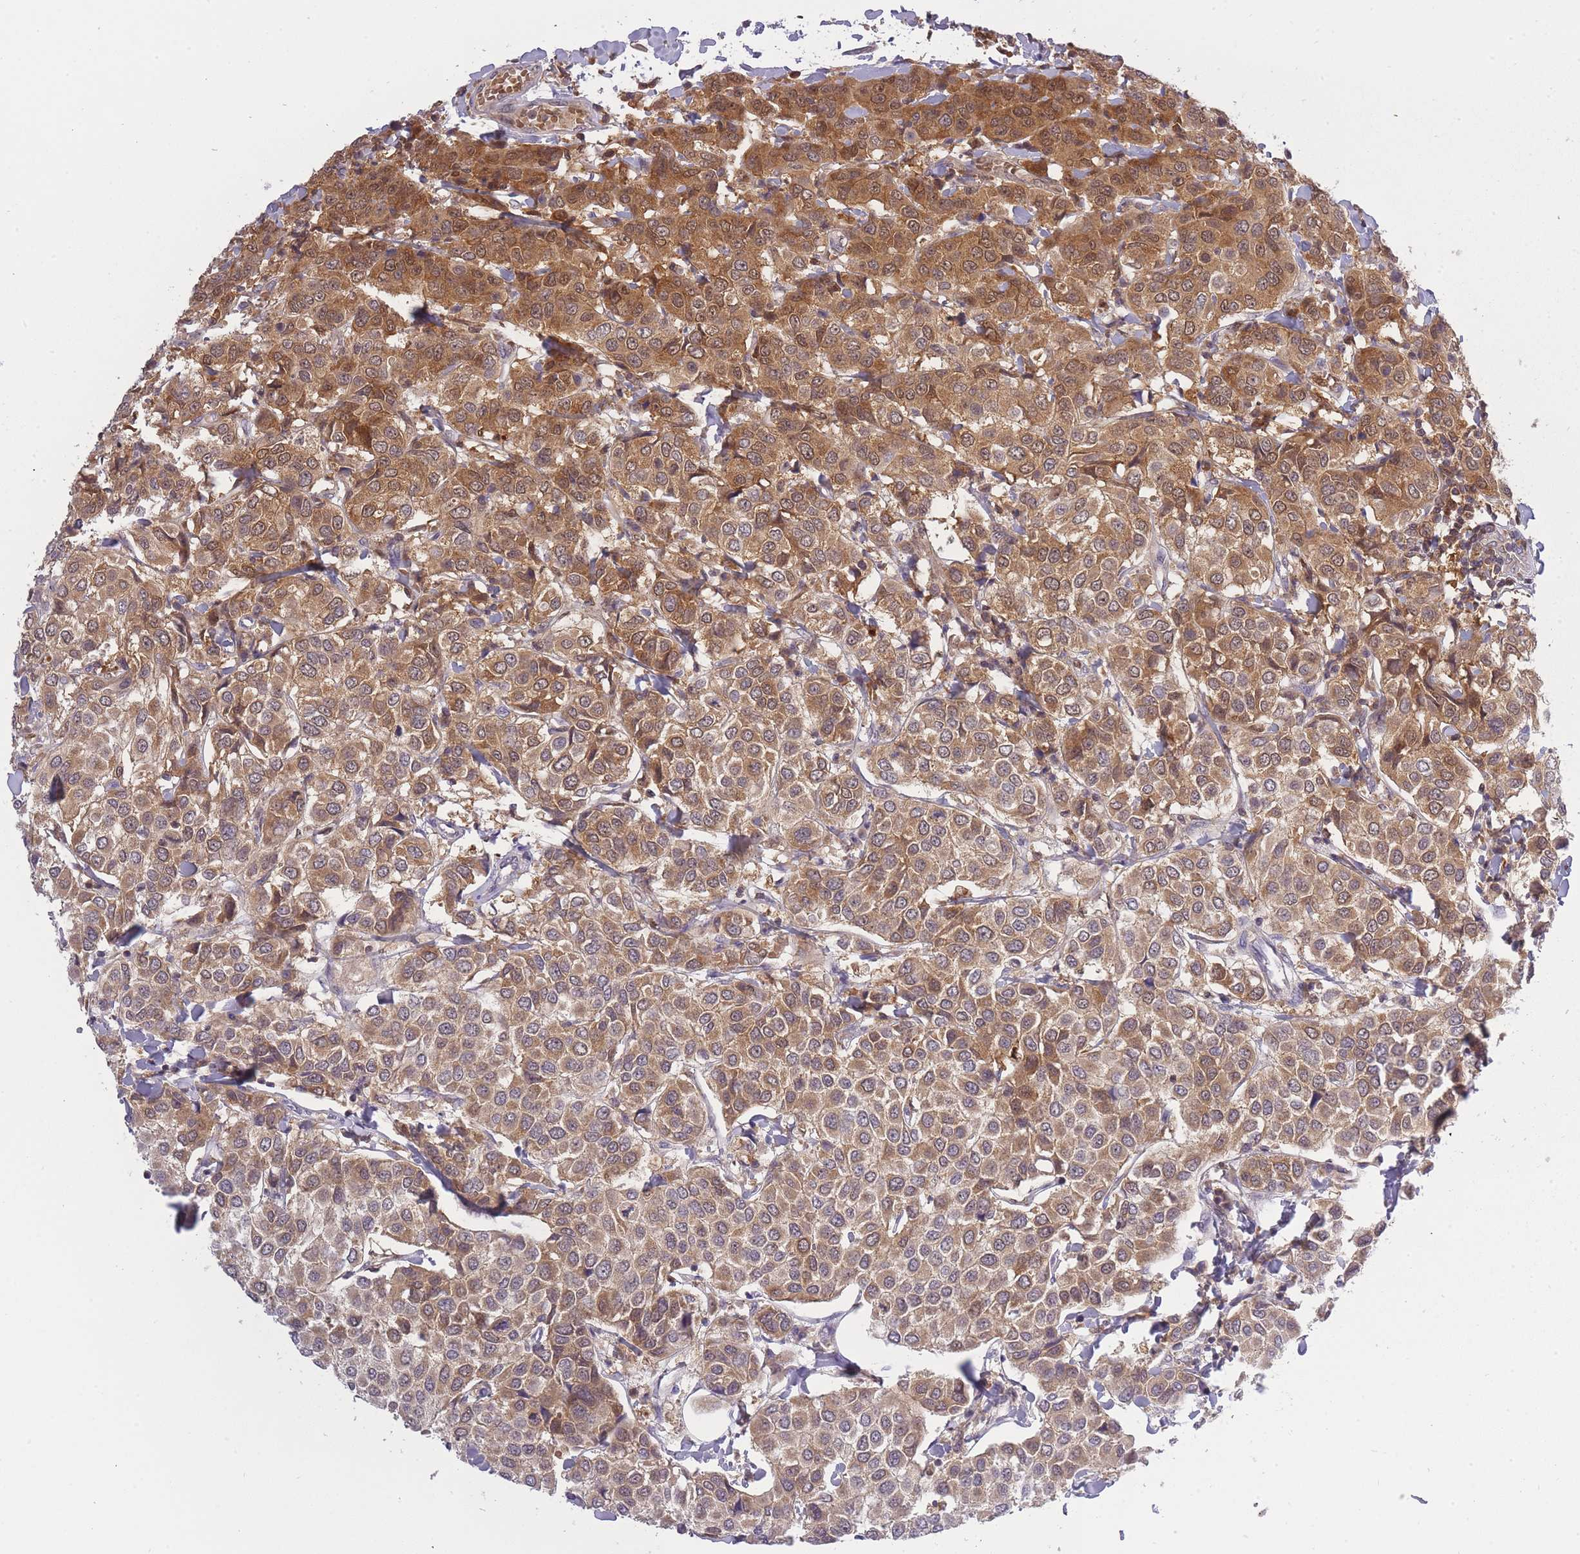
{"staining": {"intensity": "moderate", "quantity": ">75%", "location": "cytoplasmic/membranous,nuclear"}, "tissue": "breast cancer", "cell_type": "Tumor cells", "image_type": "cancer", "snomed": [{"axis": "morphology", "description": "Duct carcinoma"}, {"axis": "topography", "description": "Breast"}], "caption": "An image of human breast cancer (invasive ductal carcinoma) stained for a protein shows moderate cytoplasmic/membranous and nuclear brown staining in tumor cells.", "gene": "CXorf38", "patient": {"sex": "female", "age": 55}}